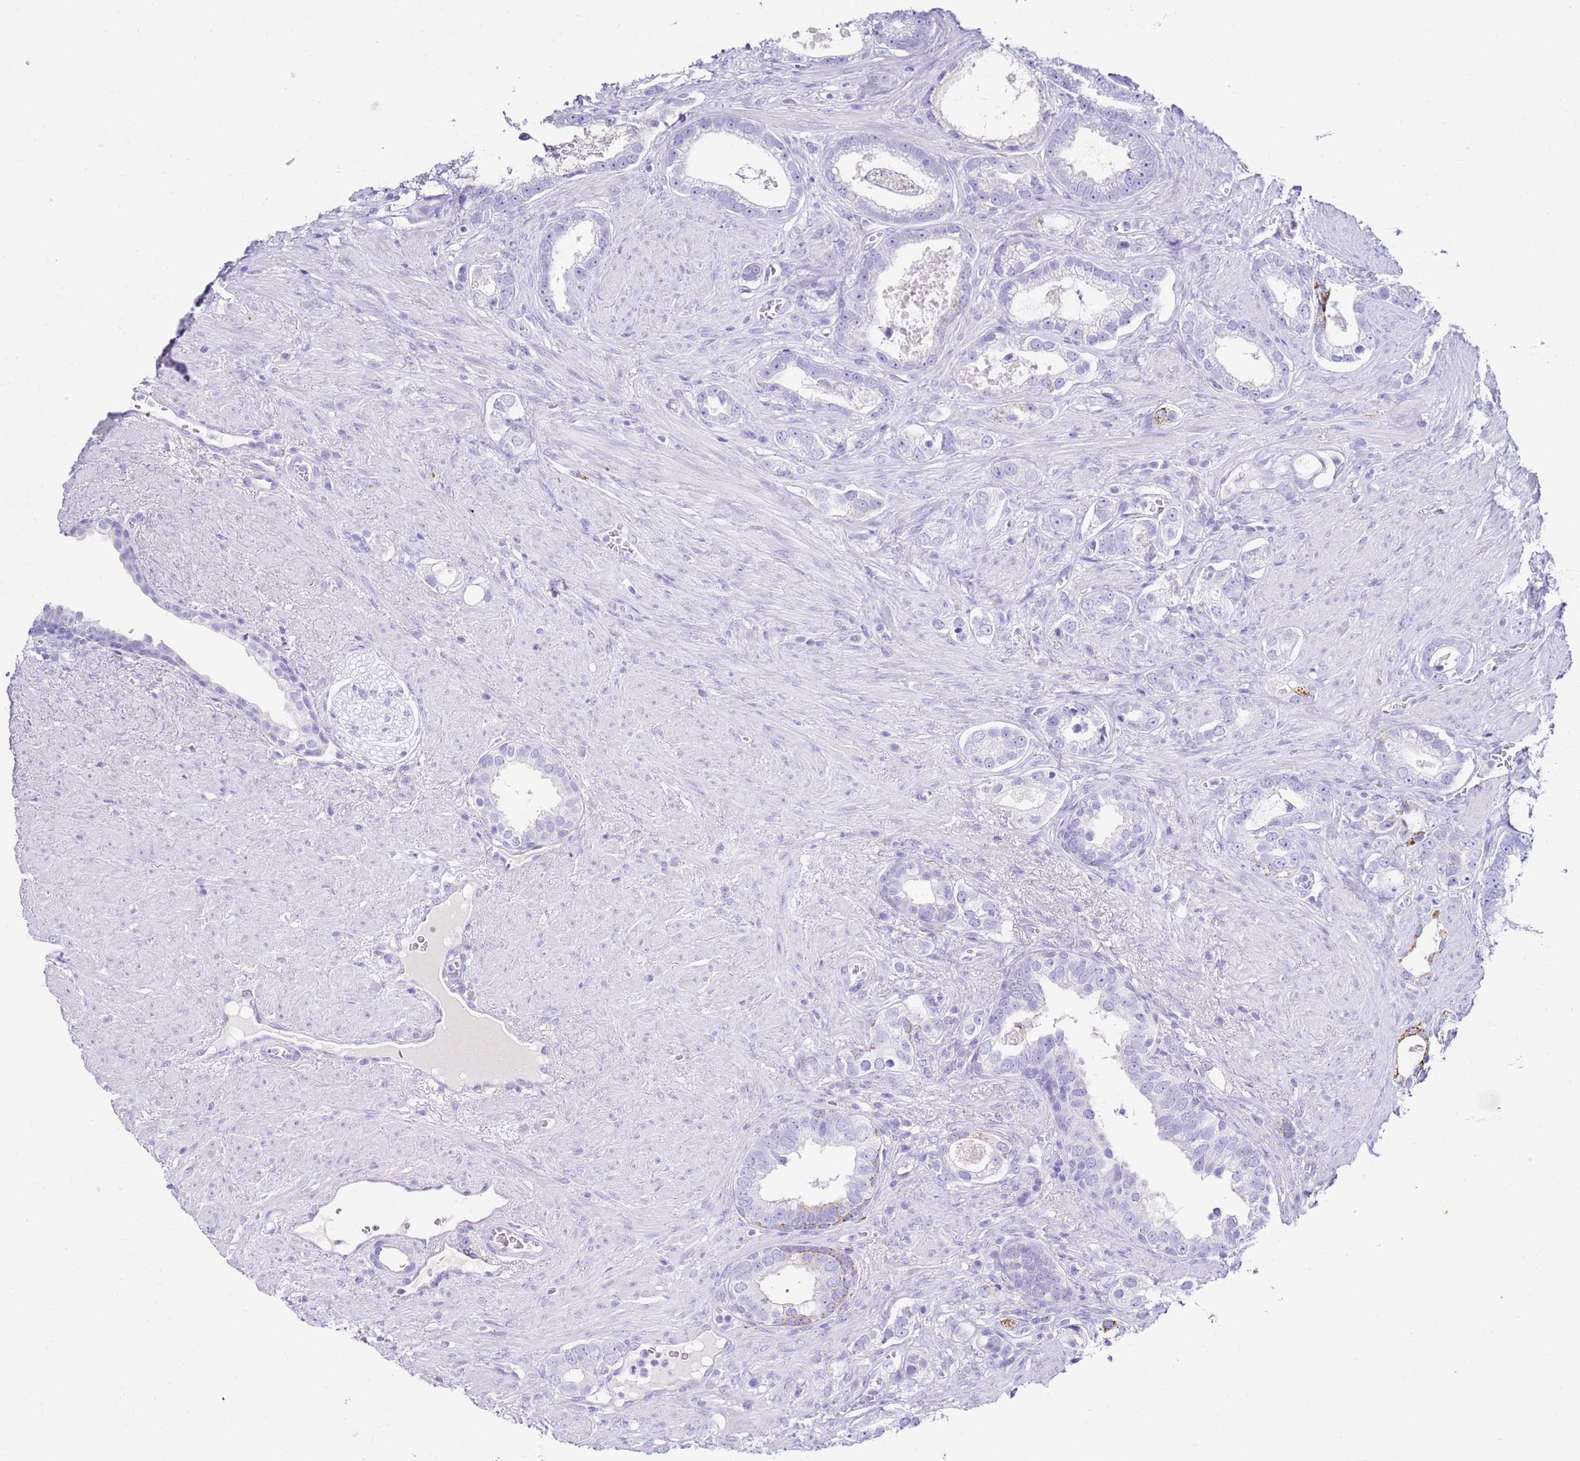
{"staining": {"intensity": "moderate", "quantity": "<25%", "location": "cytoplasmic/membranous"}, "tissue": "prostate cancer", "cell_type": "Tumor cells", "image_type": "cancer", "snomed": [{"axis": "morphology", "description": "Adenocarcinoma, High grade"}, {"axis": "topography", "description": "Prostate"}], "caption": "Moderate cytoplasmic/membranous expression is appreciated in approximately <25% of tumor cells in prostate cancer.", "gene": "PTBP2", "patient": {"sex": "male", "age": 67}}